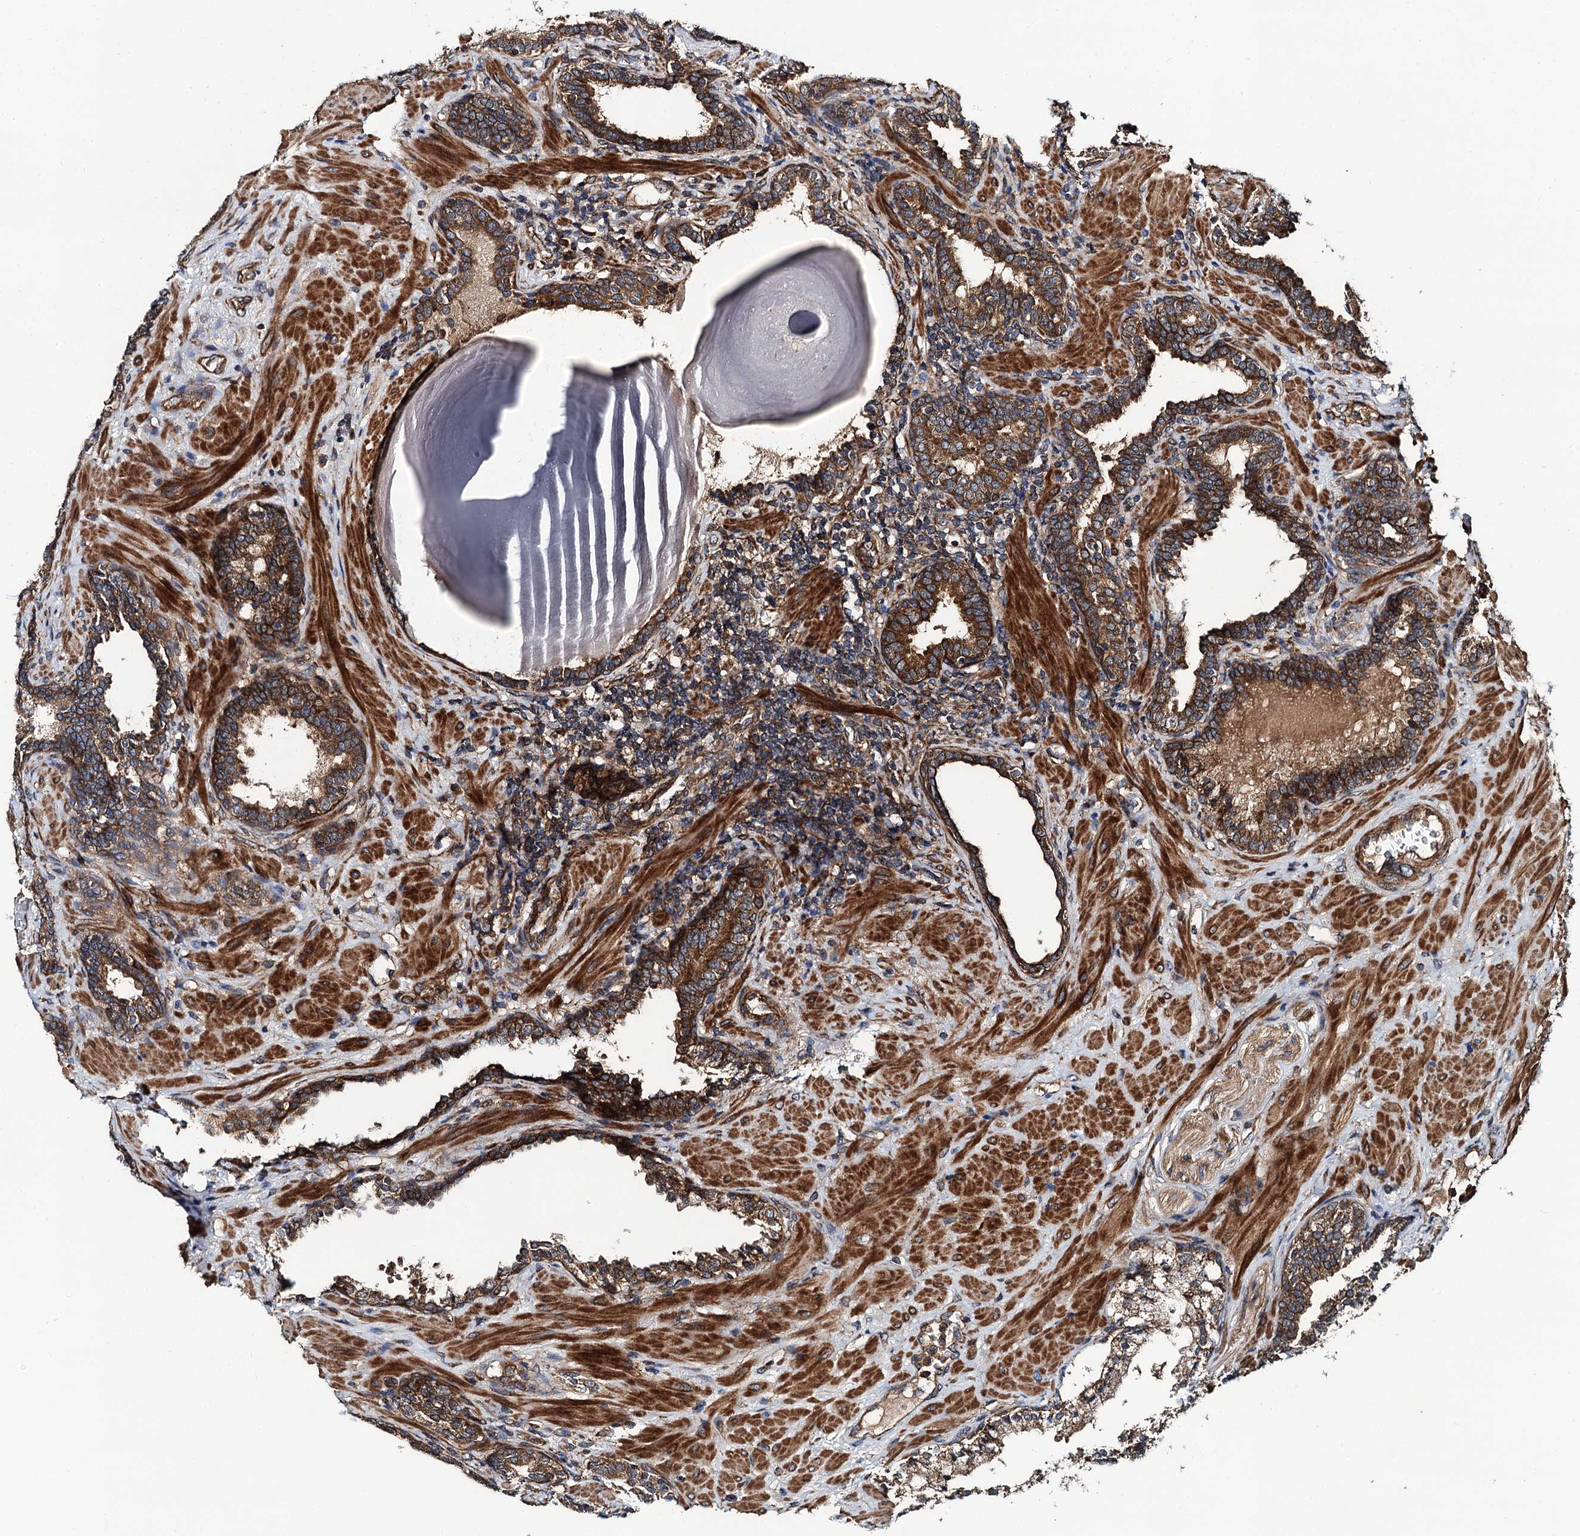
{"staining": {"intensity": "strong", "quantity": ">75%", "location": "cytoplasmic/membranous"}, "tissue": "prostate cancer", "cell_type": "Tumor cells", "image_type": "cancer", "snomed": [{"axis": "morphology", "description": "Adenocarcinoma, Low grade"}, {"axis": "topography", "description": "Prostate"}], "caption": "Strong cytoplasmic/membranous protein positivity is seen in approximately >75% of tumor cells in prostate low-grade adenocarcinoma.", "gene": "NEK1", "patient": {"sex": "male", "age": 60}}